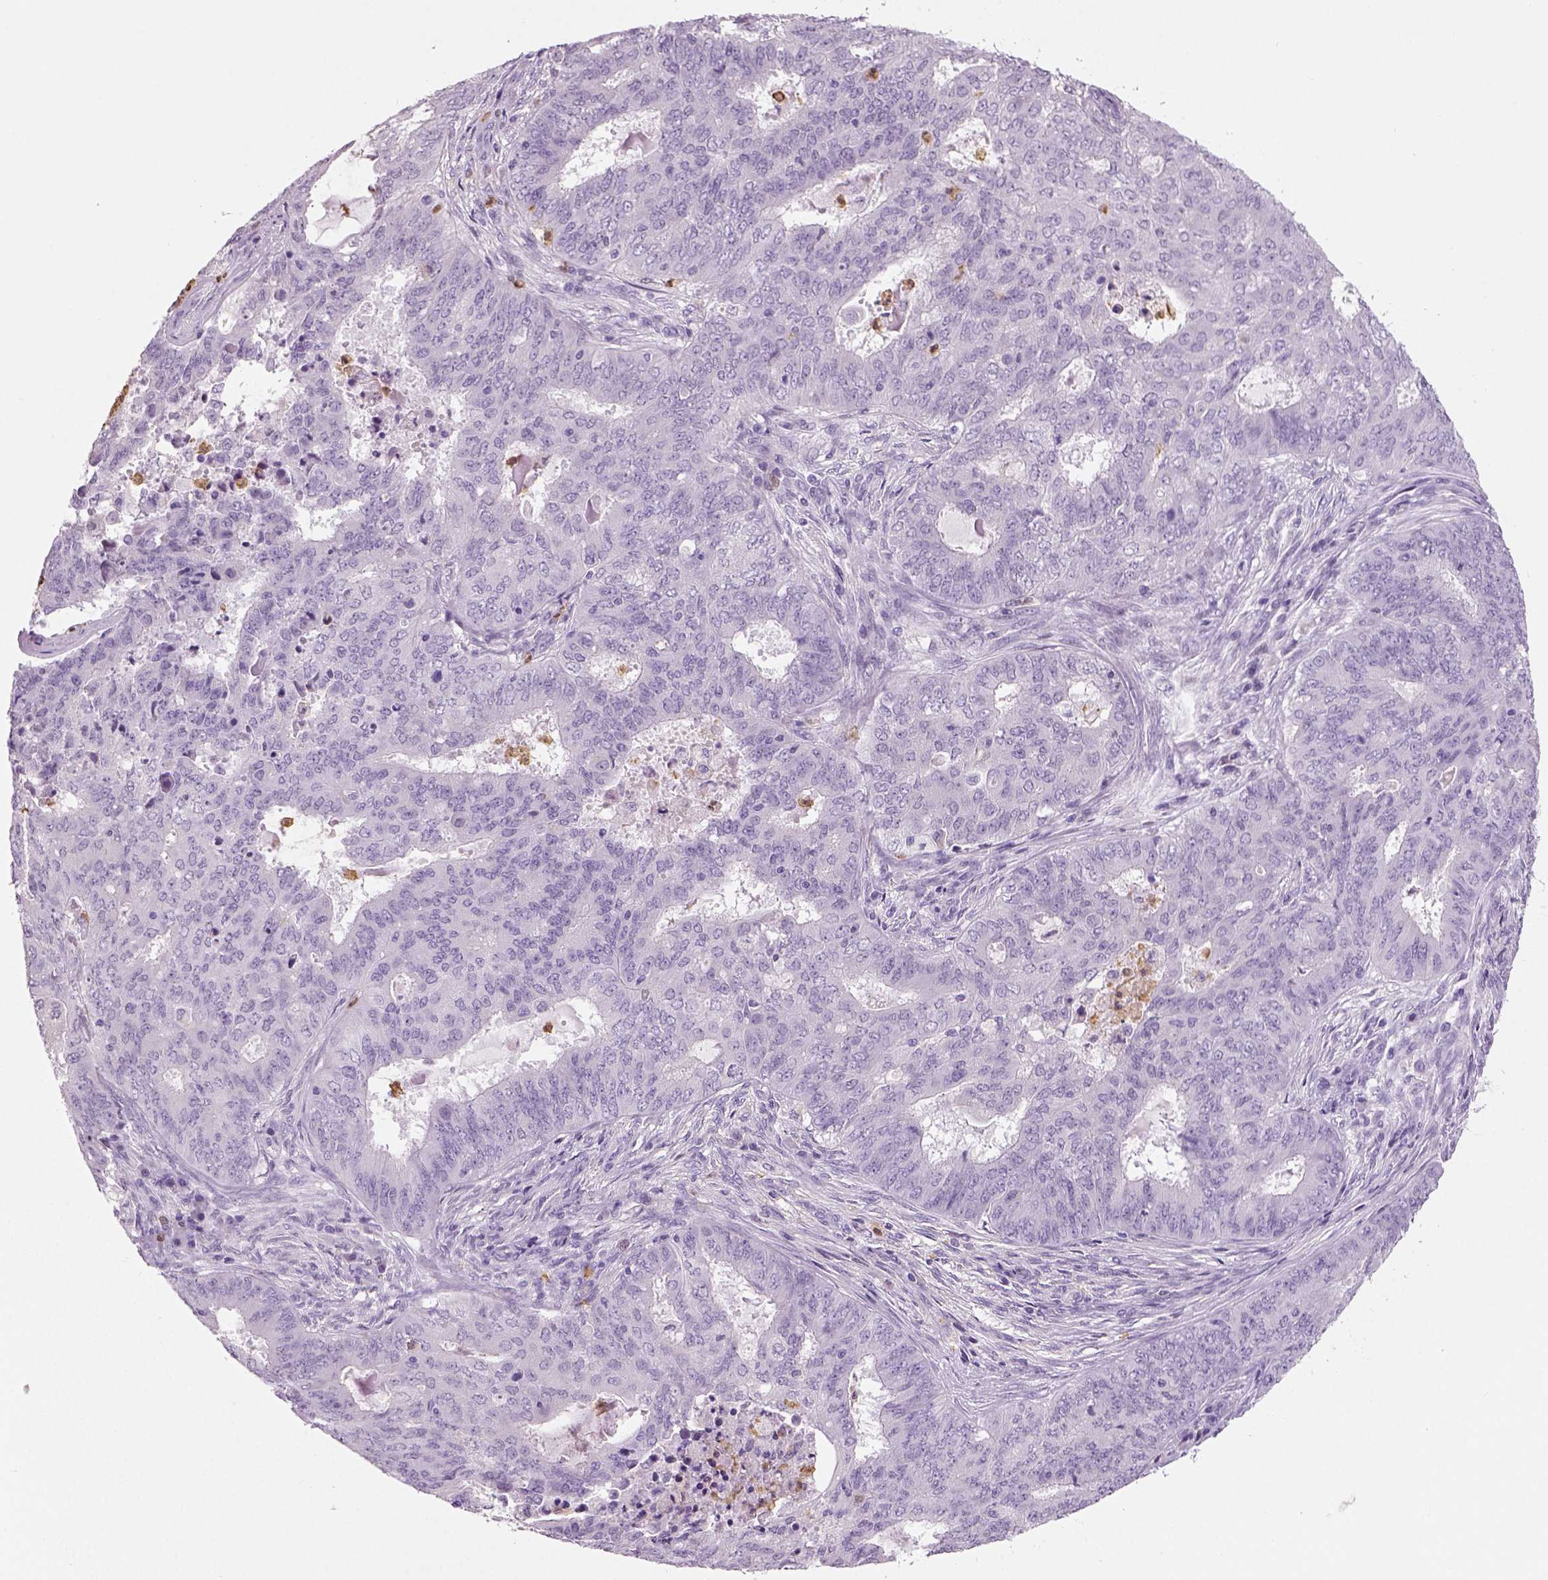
{"staining": {"intensity": "negative", "quantity": "none", "location": "none"}, "tissue": "endometrial cancer", "cell_type": "Tumor cells", "image_type": "cancer", "snomed": [{"axis": "morphology", "description": "Adenocarcinoma, NOS"}, {"axis": "topography", "description": "Endometrium"}], "caption": "DAB (3,3'-diaminobenzidine) immunohistochemical staining of human endometrial cancer shows no significant positivity in tumor cells. (DAB (3,3'-diaminobenzidine) IHC with hematoxylin counter stain).", "gene": "NECAB2", "patient": {"sex": "female", "age": 62}}